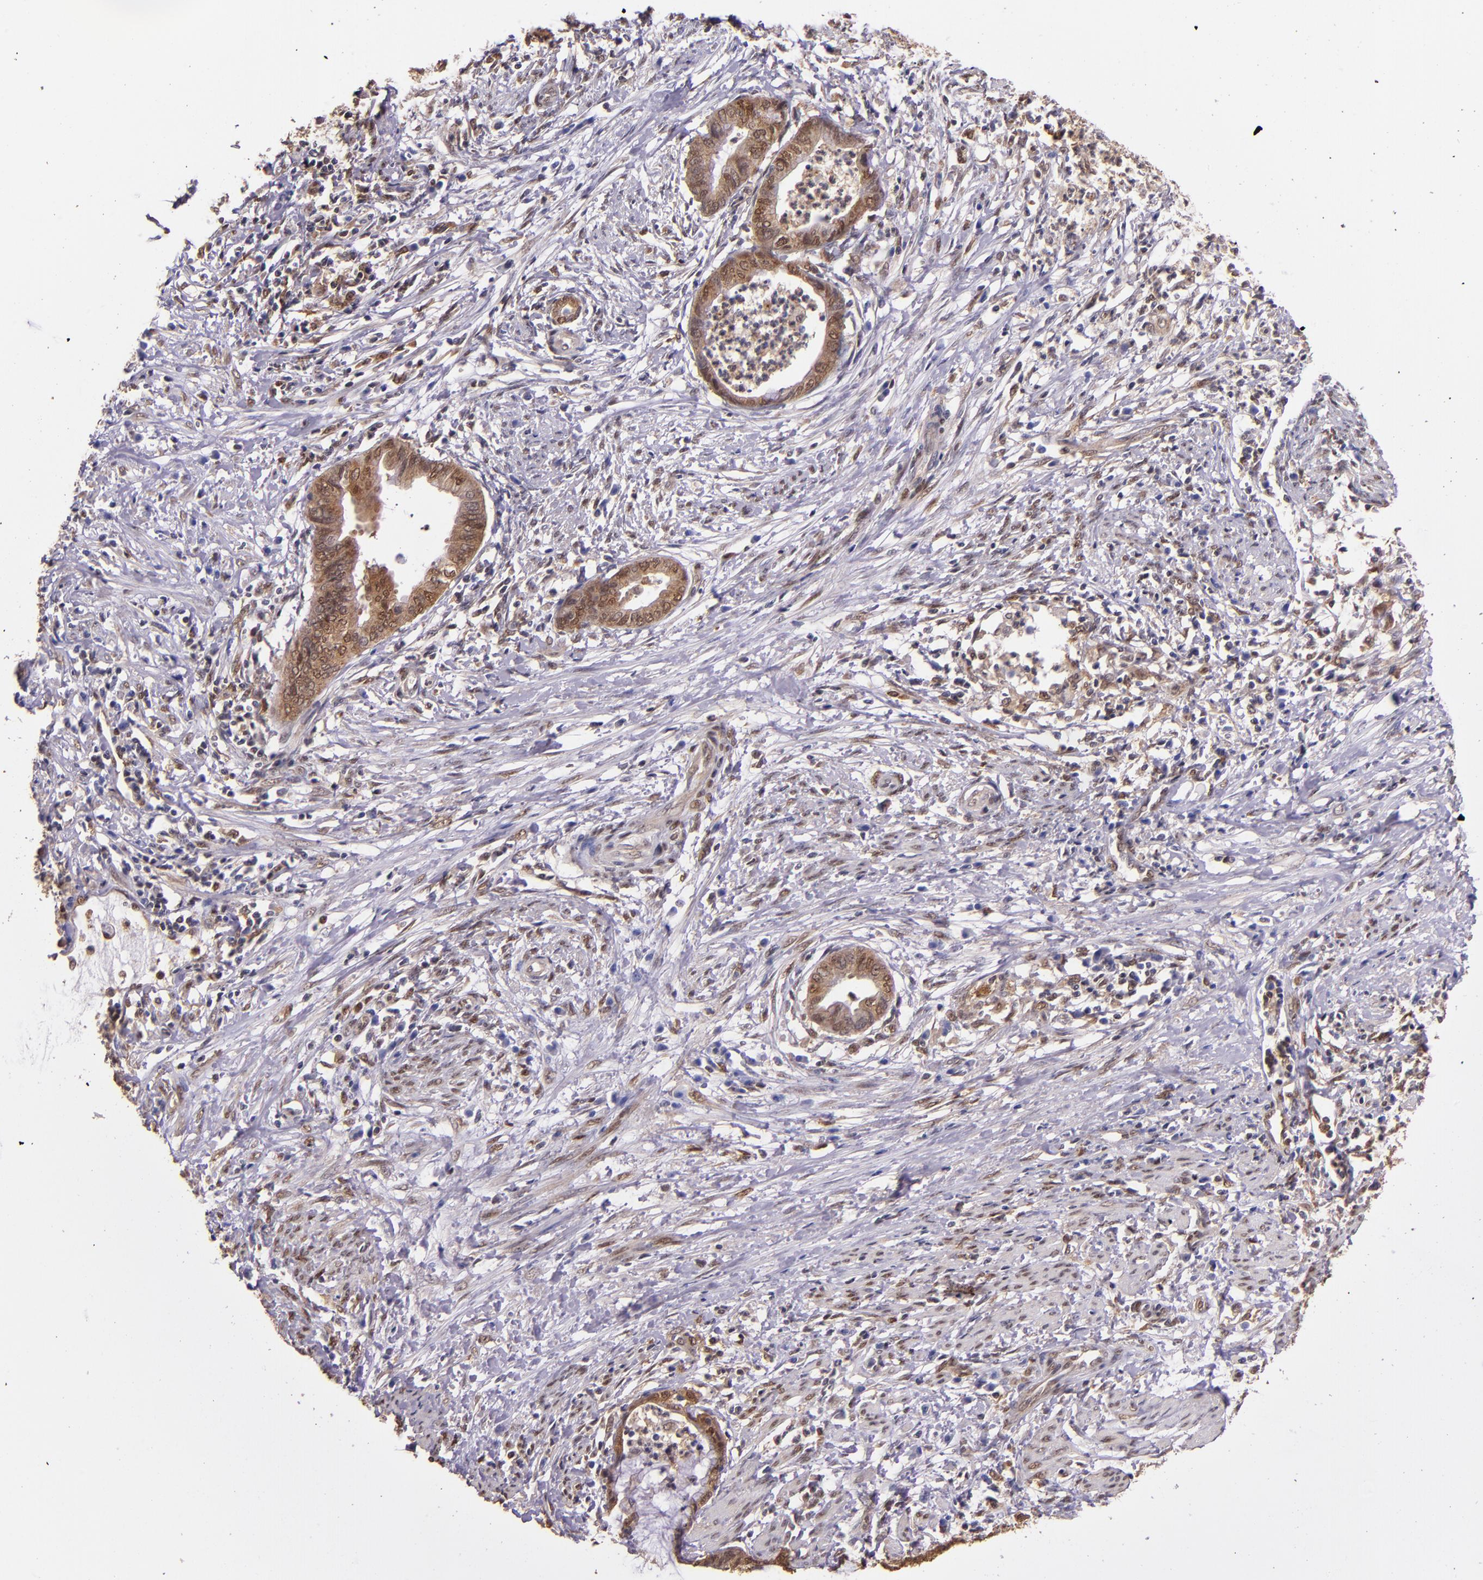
{"staining": {"intensity": "strong", "quantity": ">75%", "location": "cytoplasmic/membranous,nuclear"}, "tissue": "endometrial cancer", "cell_type": "Tumor cells", "image_type": "cancer", "snomed": [{"axis": "morphology", "description": "Necrosis, NOS"}, {"axis": "morphology", "description": "Adenocarcinoma, NOS"}, {"axis": "topography", "description": "Endometrium"}], "caption": "Immunohistochemistry (DAB) staining of human adenocarcinoma (endometrial) reveals strong cytoplasmic/membranous and nuclear protein staining in approximately >75% of tumor cells.", "gene": "STAT6", "patient": {"sex": "female", "age": 79}}